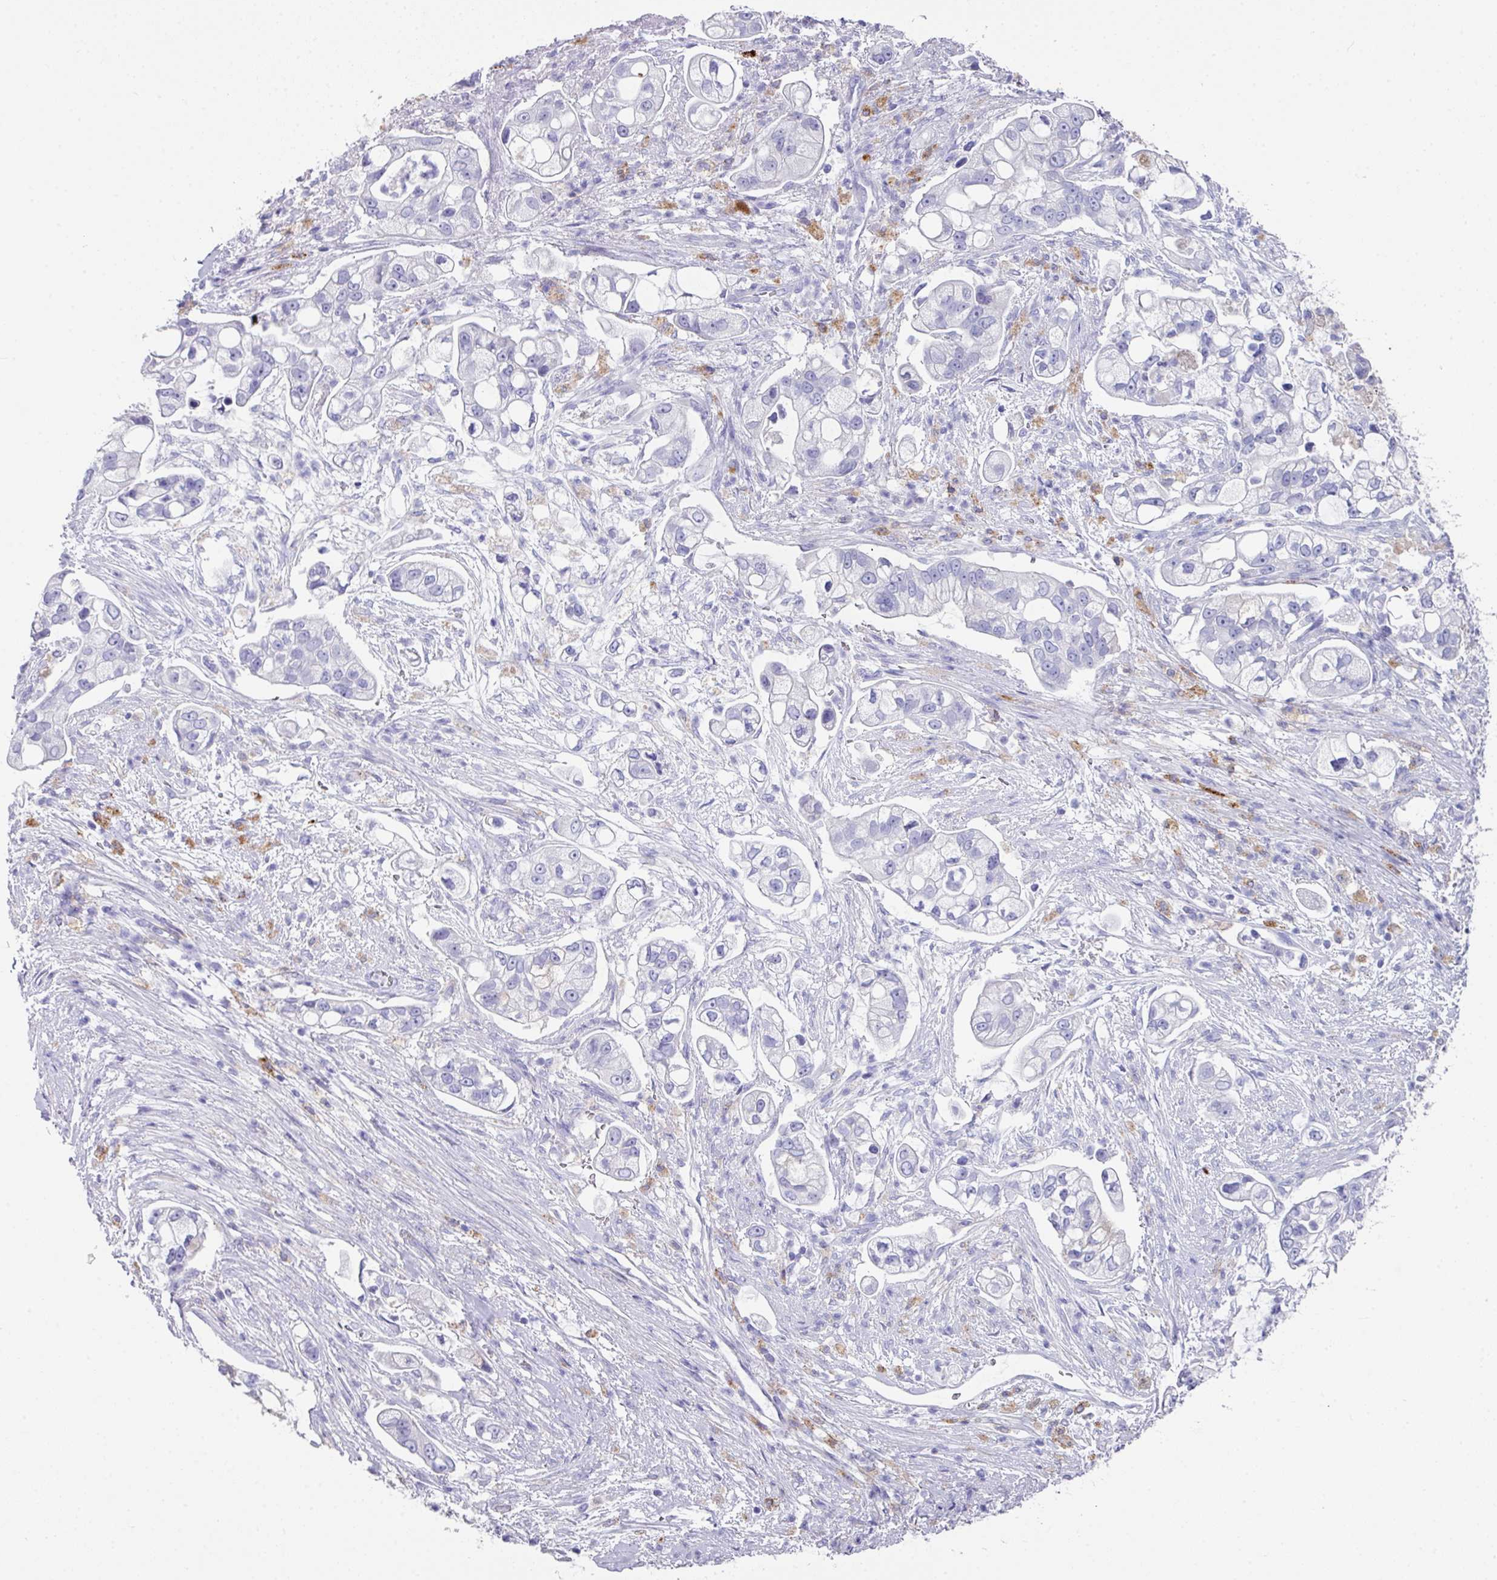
{"staining": {"intensity": "negative", "quantity": "none", "location": "none"}, "tissue": "pancreatic cancer", "cell_type": "Tumor cells", "image_type": "cancer", "snomed": [{"axis": "morphology", "description": "Adenocarcinoma, NOS"}, {"axis": "topography", "description": "Pancreas"}], "caption": "DAB immunohistochemical staining of pancreatic cancer reveals no significant staining in tumor cells. (DAB immunohistochemistry (IHC) with hematoxylin counter stain).", "gene": "CPVL", "patient": {"sex": "female", "age": 69}}